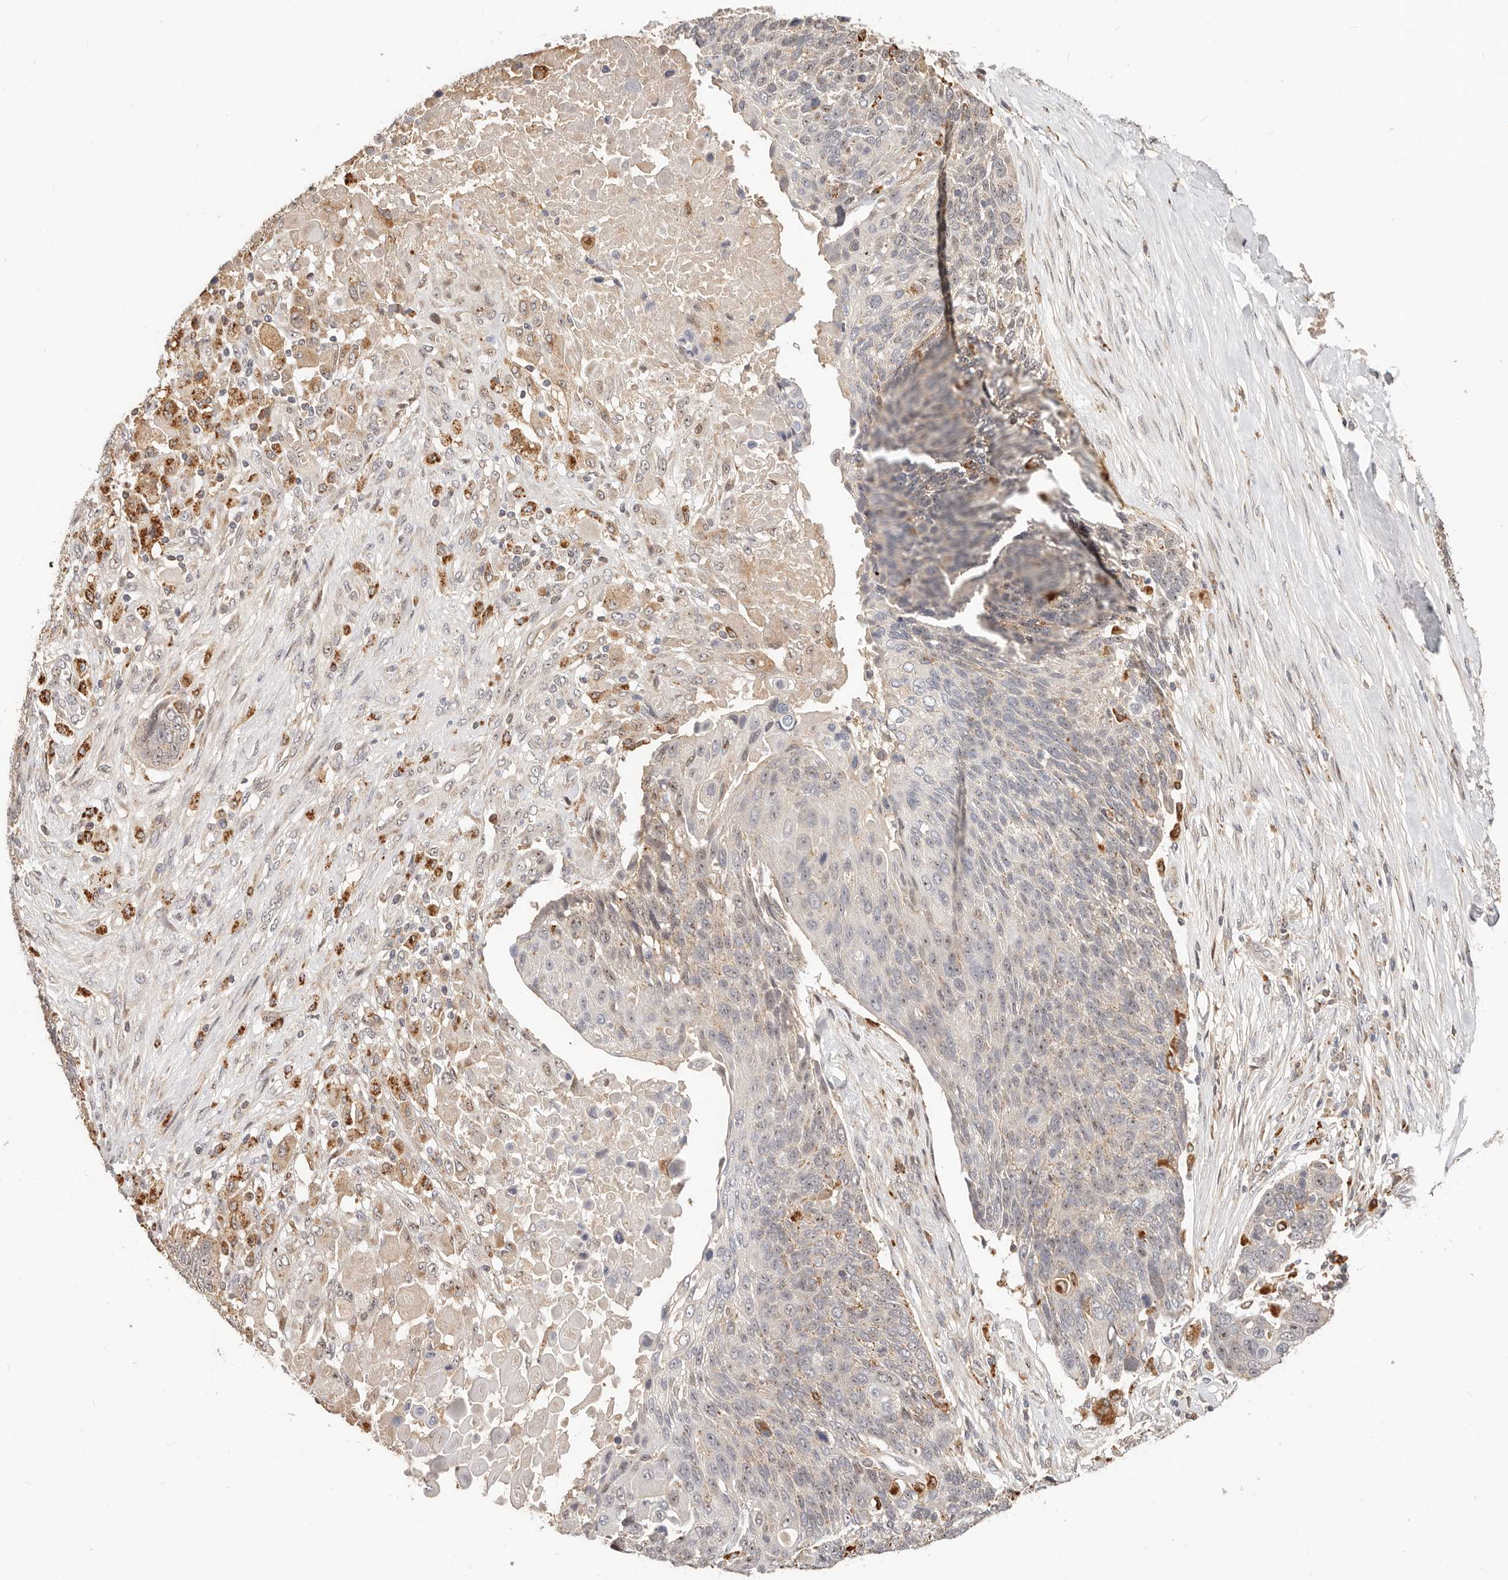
{"staining": {"intensity": "weak", "quantity": "<25%", "location": "cytoplasmic/membranous"}, "tissue": "lung cancer", "cell_type": "Tumor cells", "image_type": "cancer", "snomed": [{"axis": "morphology", "description": "Squamous cell carcinoma, NOS"}, {"axis": "topography", "description": "Lung"}], "caption": "Immunohistochemistry of human squamous cell carcinoma (lung) demonstrates no expression in tumor cells. The staining is performed using DAB brown chromogen with nuclei counter-stained in using hematoxylin.", "gene": "ZRANB1", "patient": {"sex": "male", "age": 66}}